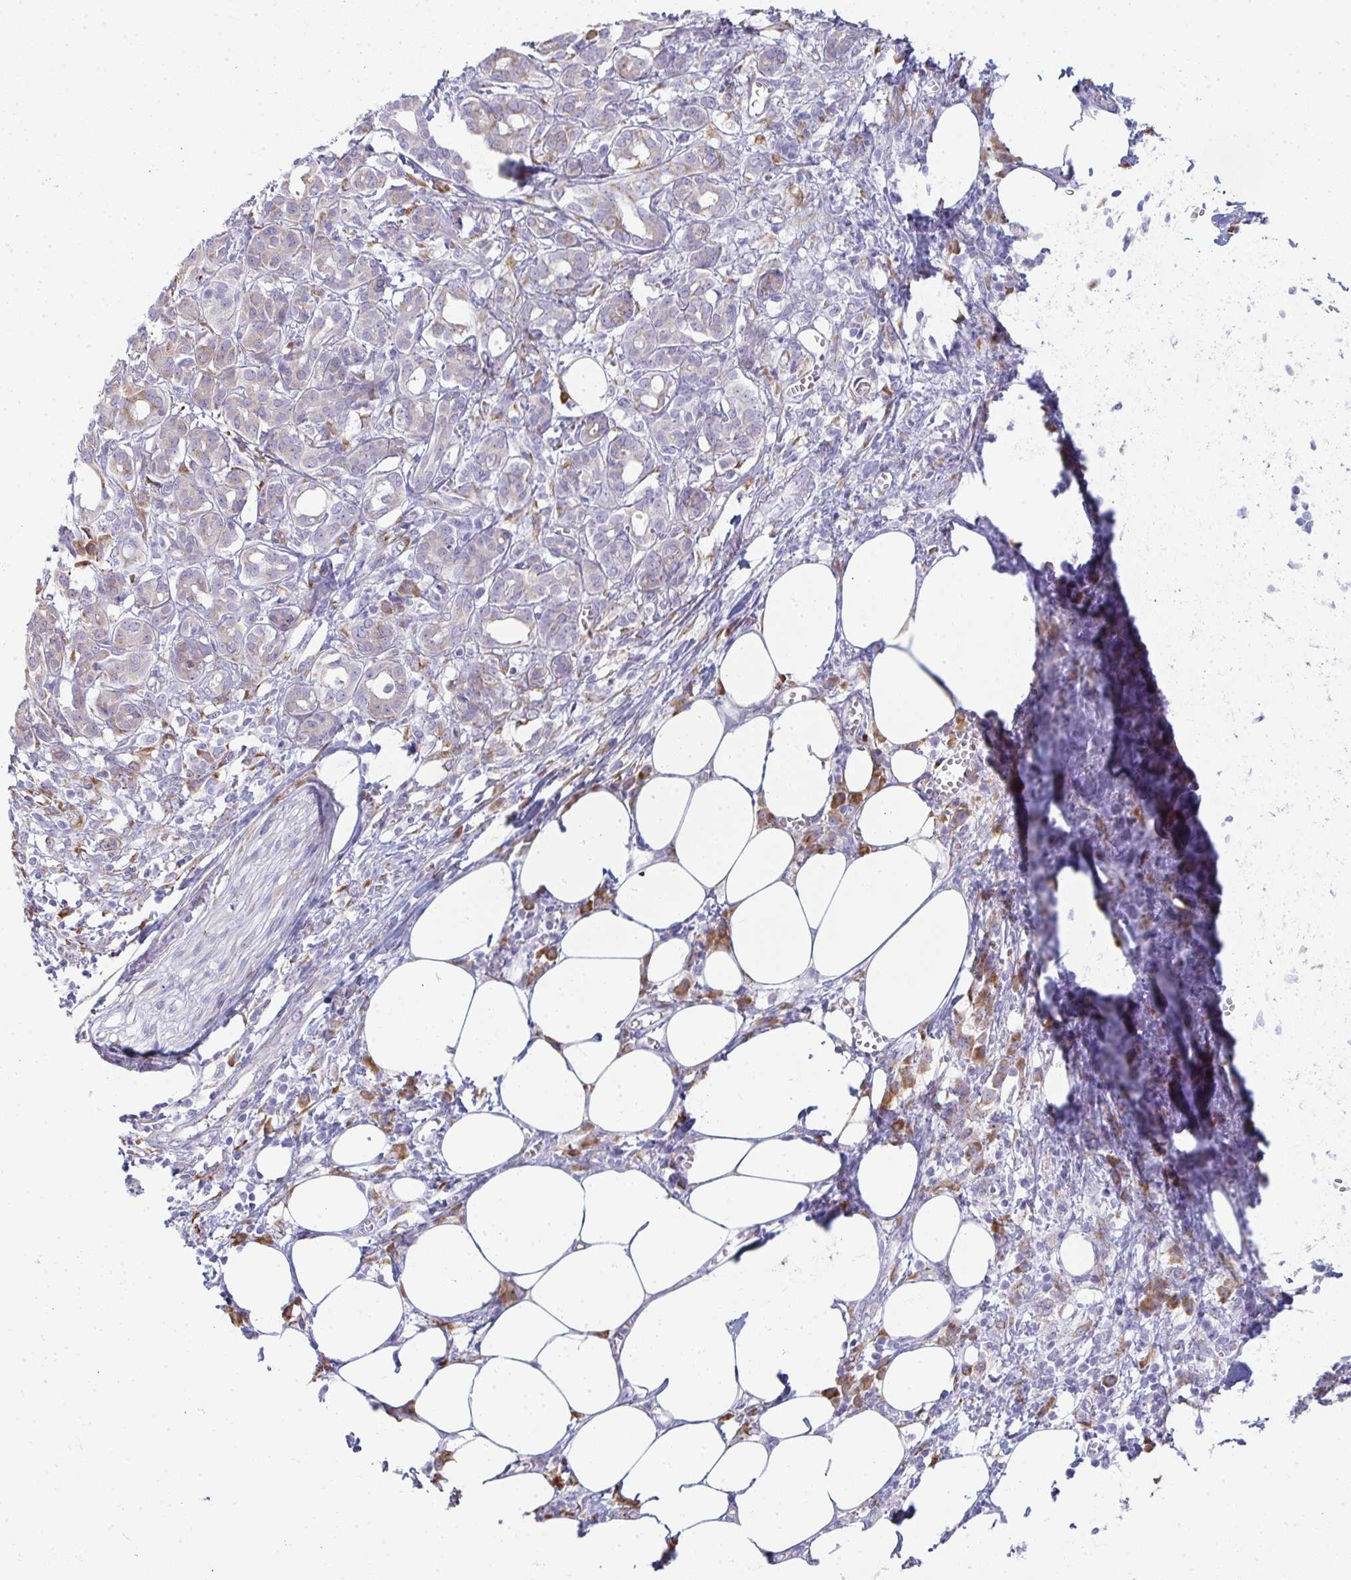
{"staining": {"intensity": "weak", "quantity": "25%-75%", "location": "cytoplasmic/membranous"}, "tissue": "pancreatic cancer", "cell_type": "Tumor cells", "image_type": "cancer", "snomed": [{"axis": "morphology", "description": "Adenocarcinoma, NOS"}, {"axis": "topography", "description": "Pancreas"}], "caption": "Pancreatic adenocarcinoma stained for a protein demonstrates weak cytoplasmic/membranous positivity in tumor cells.", "gene": "SHROOM1", "patient": {"sex": "female", "age": 73}}